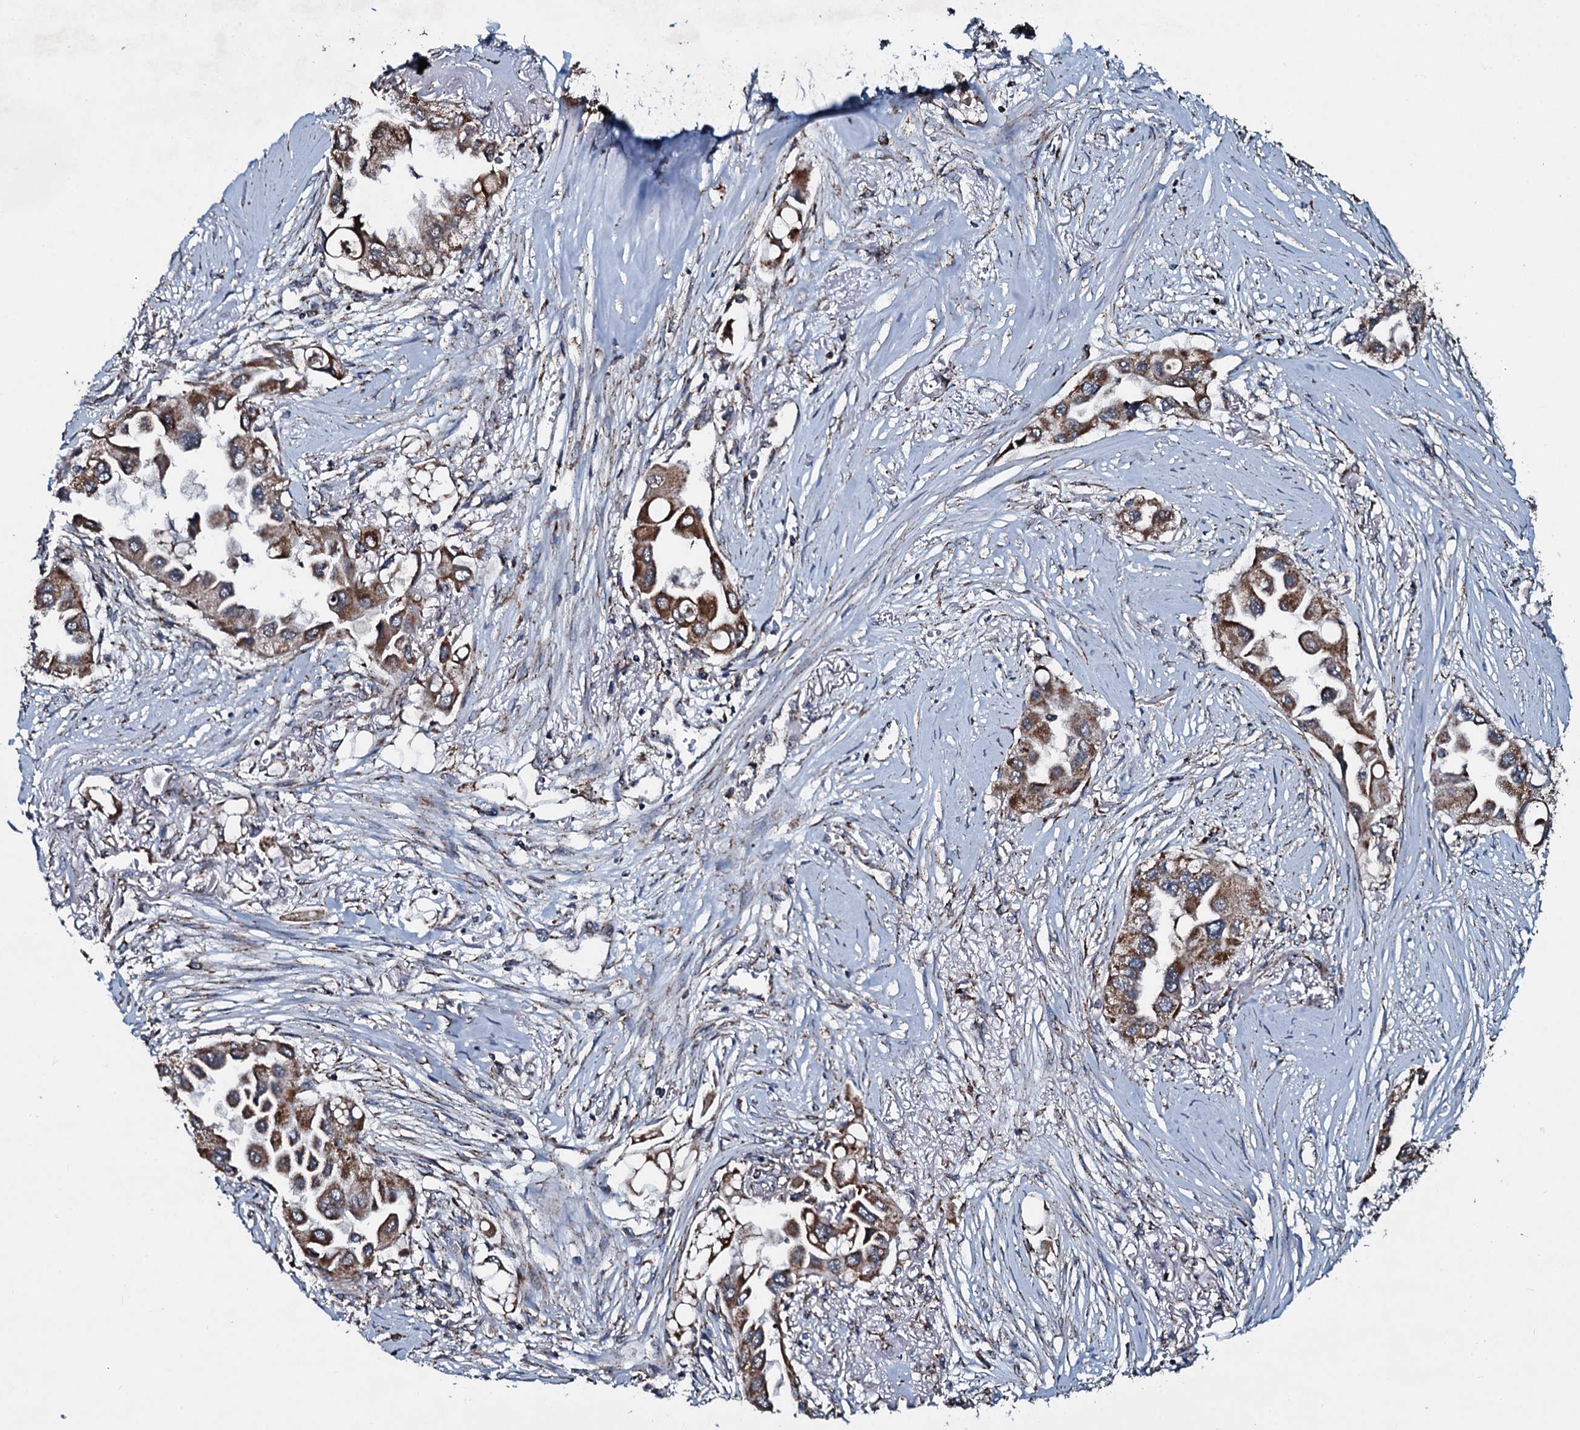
{"staining": {"intensity": "moderate", "quantity": ">75%", "location": "cytoplasmic/membranous"}, "tissue": "lung cancer", "cell_type": "Tumor cells", "image_type": "cancer", "snomed": [{"axis": "morphology", "description": "Adenocarcinoma, NOS"}, {"axis": "topography", "description": "Lung"}], "caption": "There is medium levels of moderate cytoplasmic/membranous expression in tumor cells of lung adenocarcinoma, as demonstrated by immunohistochemical staining (brown color).", "gene": "DYNC2I2", "patient": {"sex": "female", "age": 76}}